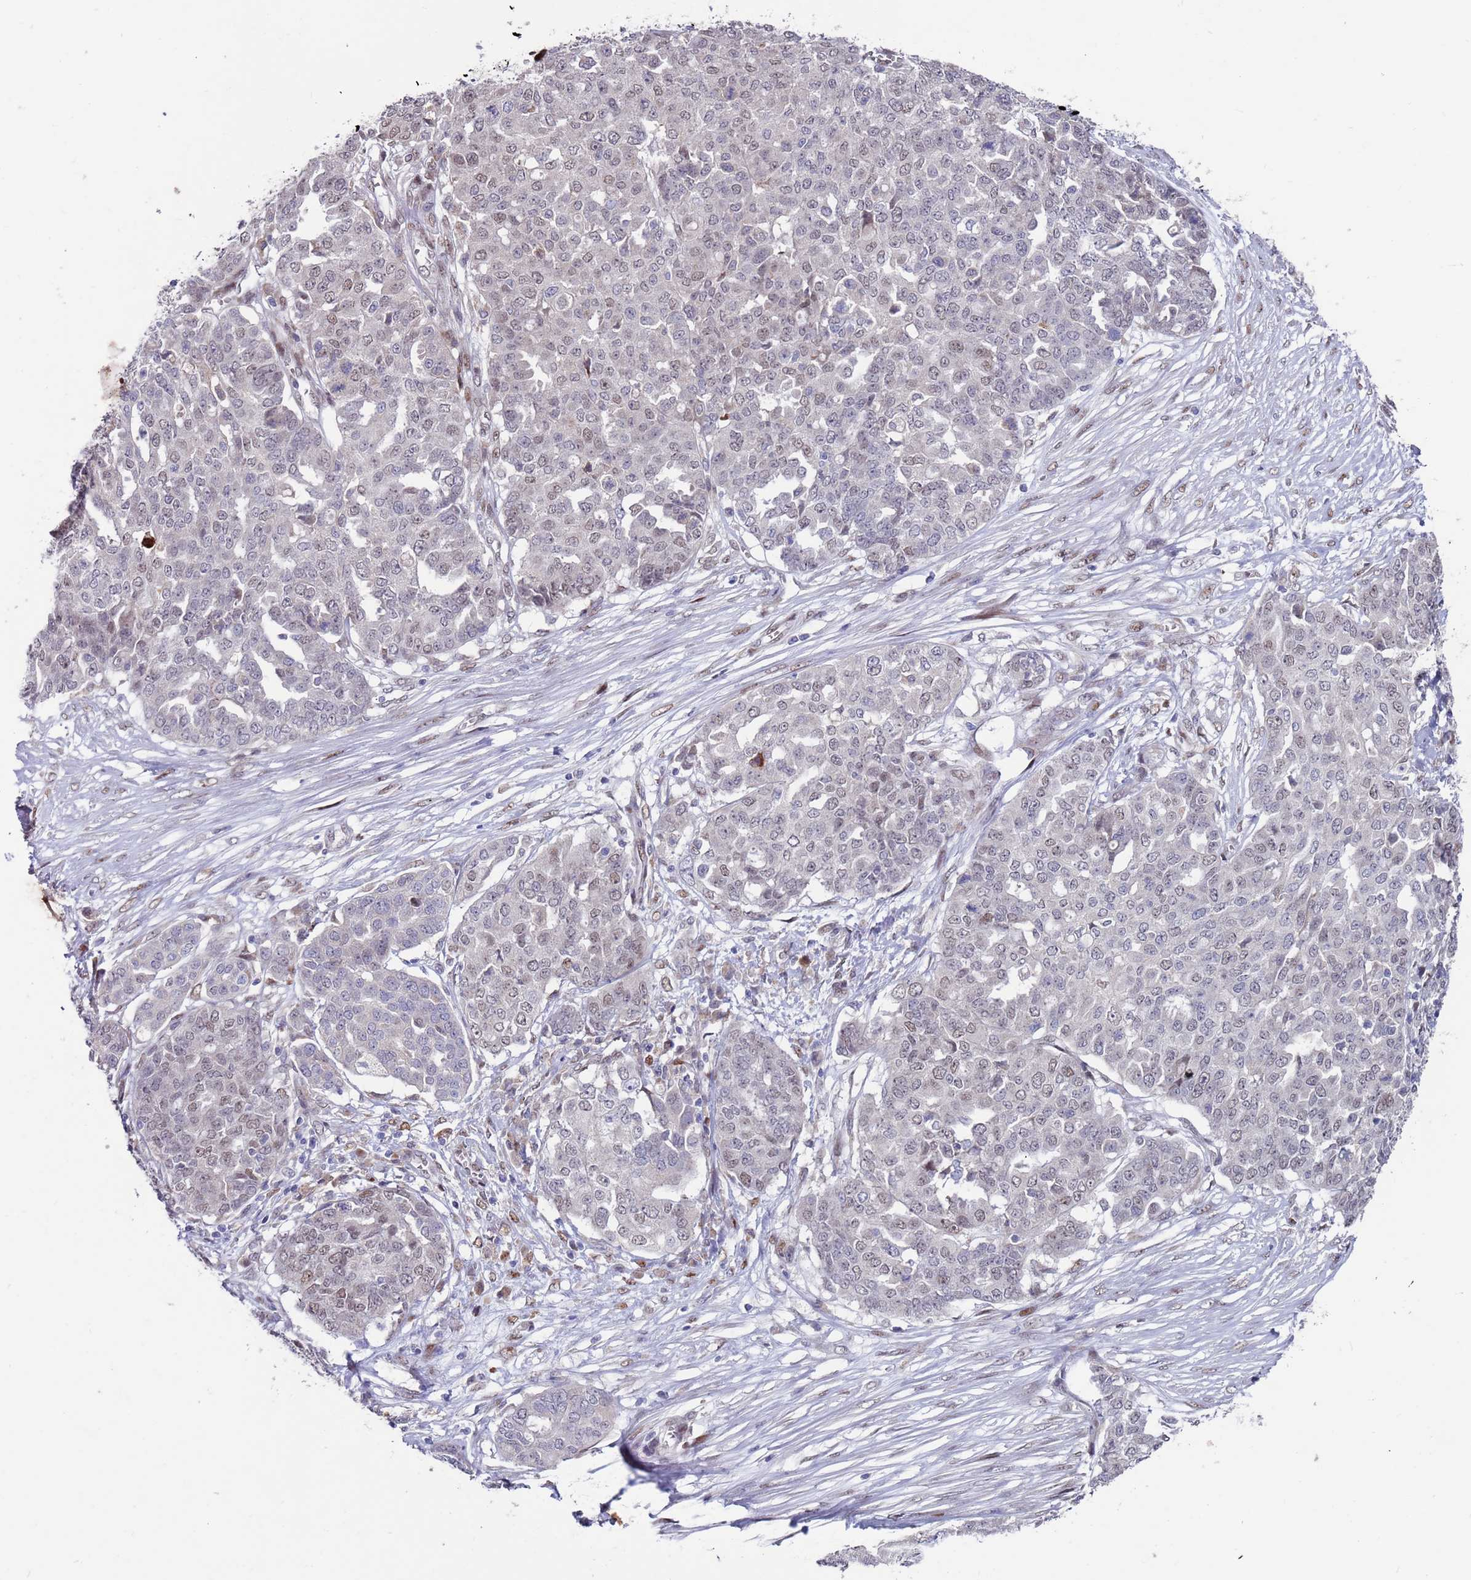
{"staining": {"intensity": "weak", "quantity": "25%-75%", "location": "nuclear"}, "tissue": "ovarian cancer", "cell_type": "Tumor cells", "image_type": "cancer", "snomed": [{"axis": "morphology", "description": "Cystadenocarcinoma, serous, NOS"}, {"axis": "topography", "description": "Soft tissue"}, {"axis": "topography", "description": "Ovary"}], "caption": "High-magnification brightfield microscopy of ovarian serous cystadenocarcinoma stained with DAB (brown) and counterstained with hematoxylin (blue). tumor cells exhibit weak nuclear staining is identified in about25%-75% of cells.", "gene": "FBXO27", "patient": {"sex": "female", "age": 57}}